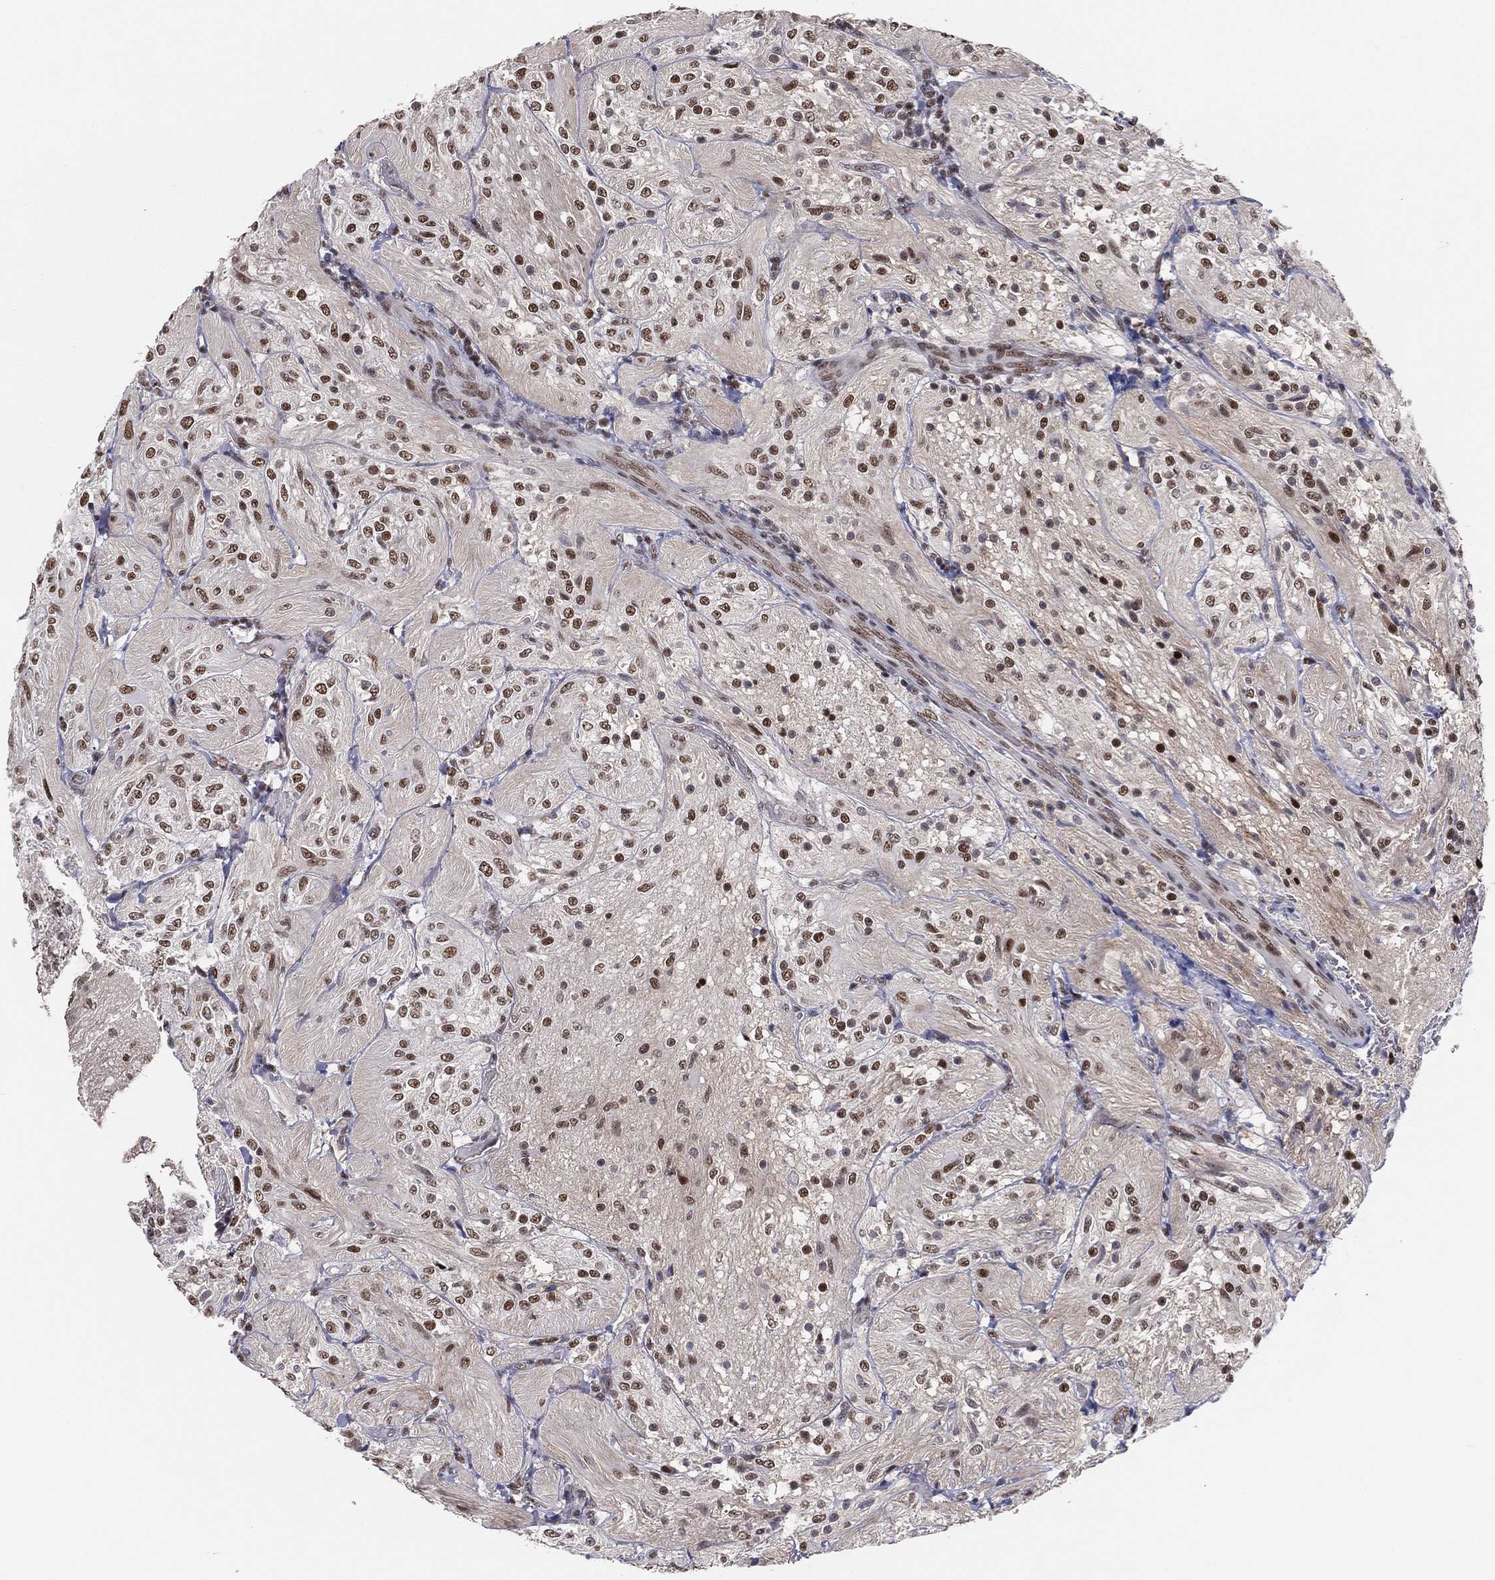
{"staining": {"intensity": "strong", "quantity": "25%-75%", "location": "nuclear"}, "tissue": "glioma", "cell_type": "Tumor cells", "image_type": "cancer", "snomed": [{"axis": "morphology", "description": "Glioma, malignant, Low grade"}, {"axis": "topography", "description": "Brain"}], "caption": "This micrograph displays immunohistochemistry (IHC) staining of malignant glioma (low-grade), with high strong nuclear staining in approximately 25%-75% of tumor cells.", "gene": "GPALPP1", "patient": {"sex": "male", "age": 3}}